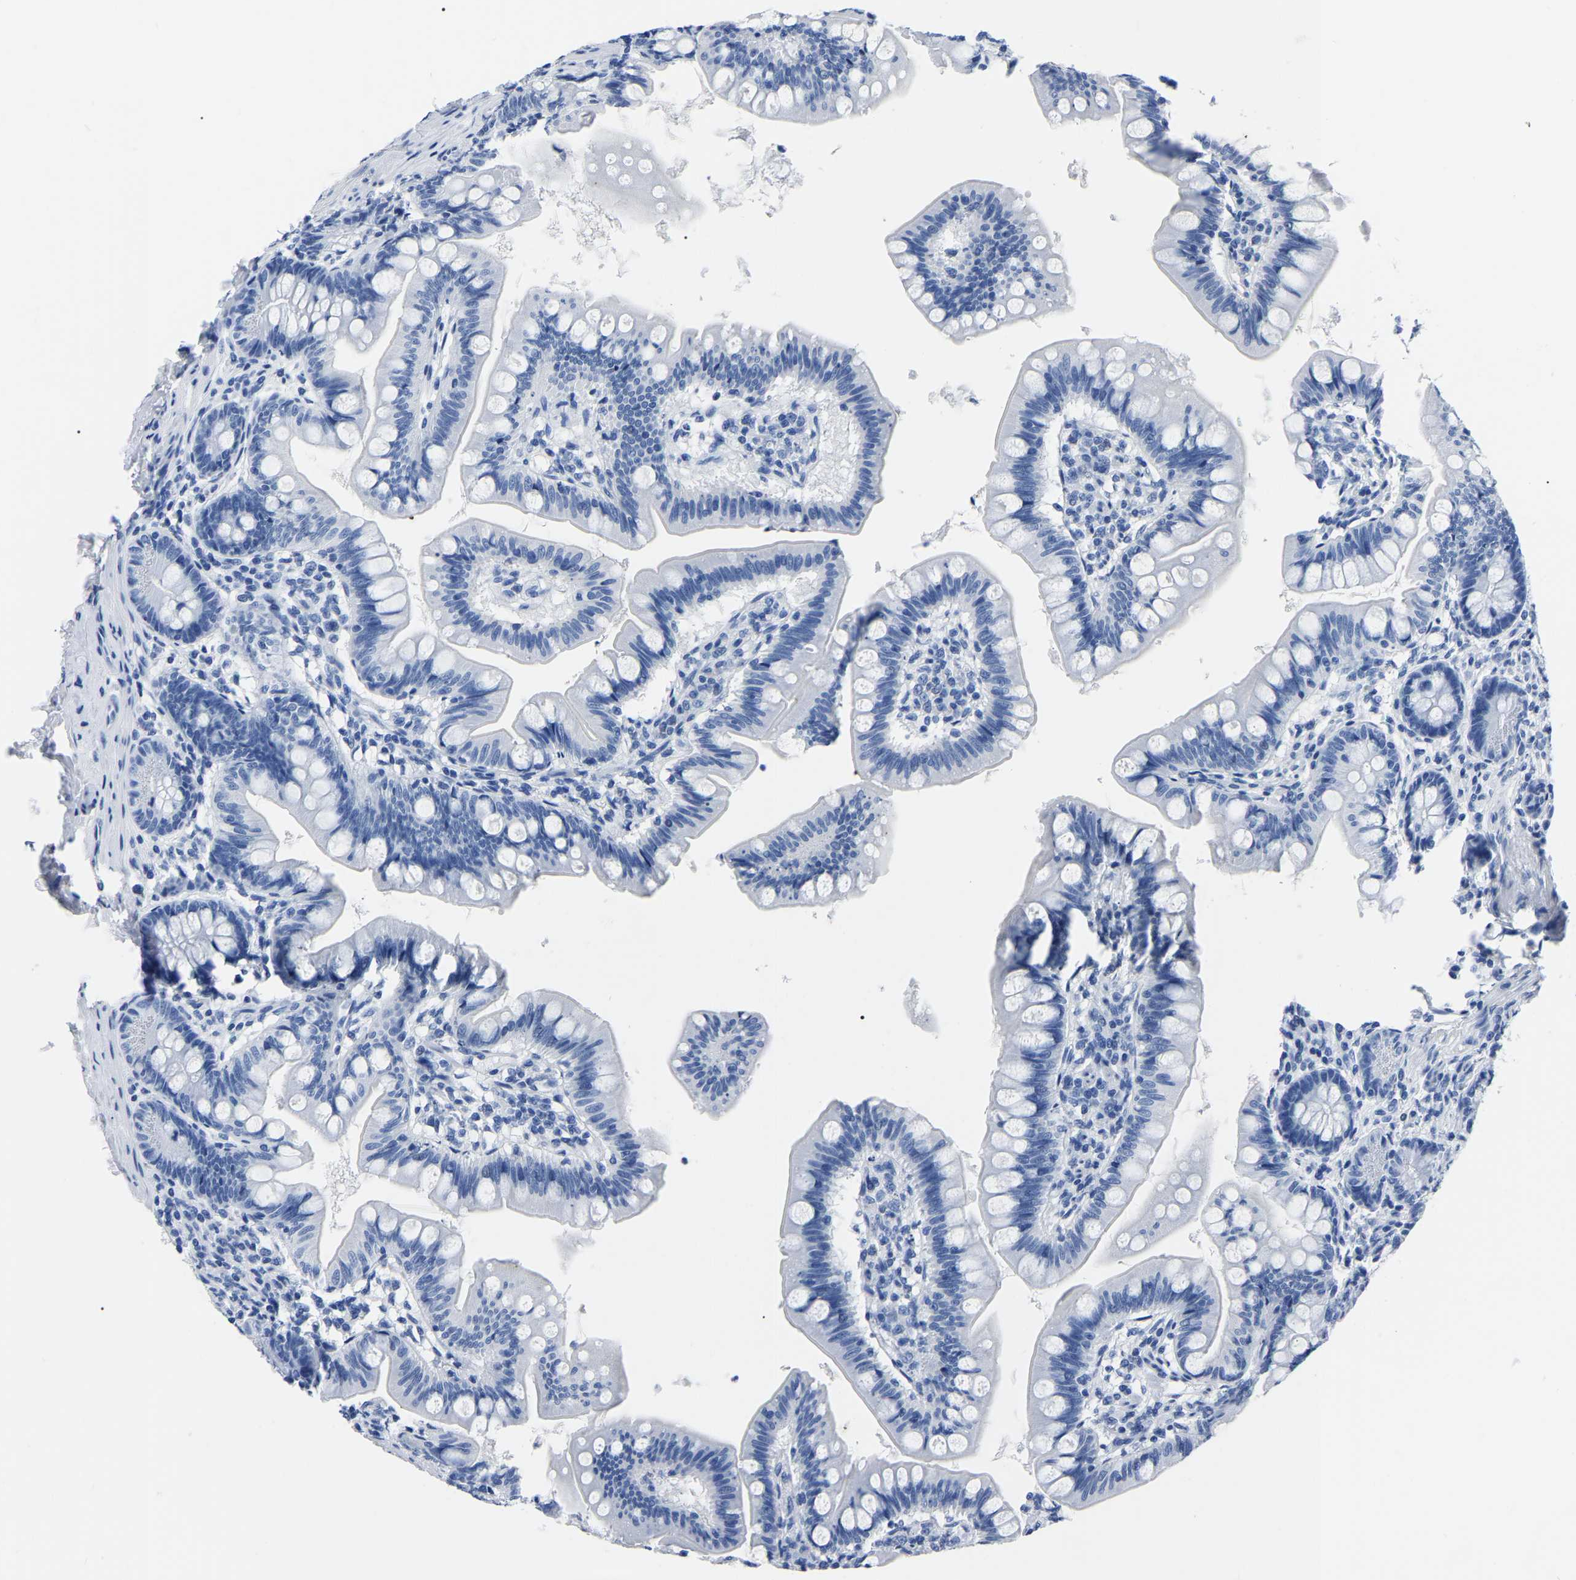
{"staining": {"intensity": "negative", "quantity": "none", "location": "none"}, "tissue": "small intestine", "cell_type": "Glandular cells", "image_type": "normal", "snomed": [{"axis": "morphology", "description": "Normal tissue, NOS"}, {"axis": "topography", "description": "Small intestine"}], "caption": "Normal small intestine was stained to show a protein in brown. There is no significant positivity in glandular cells.", "gene": "IMPG2", "patient": {"sex": "male", "age": 7}}